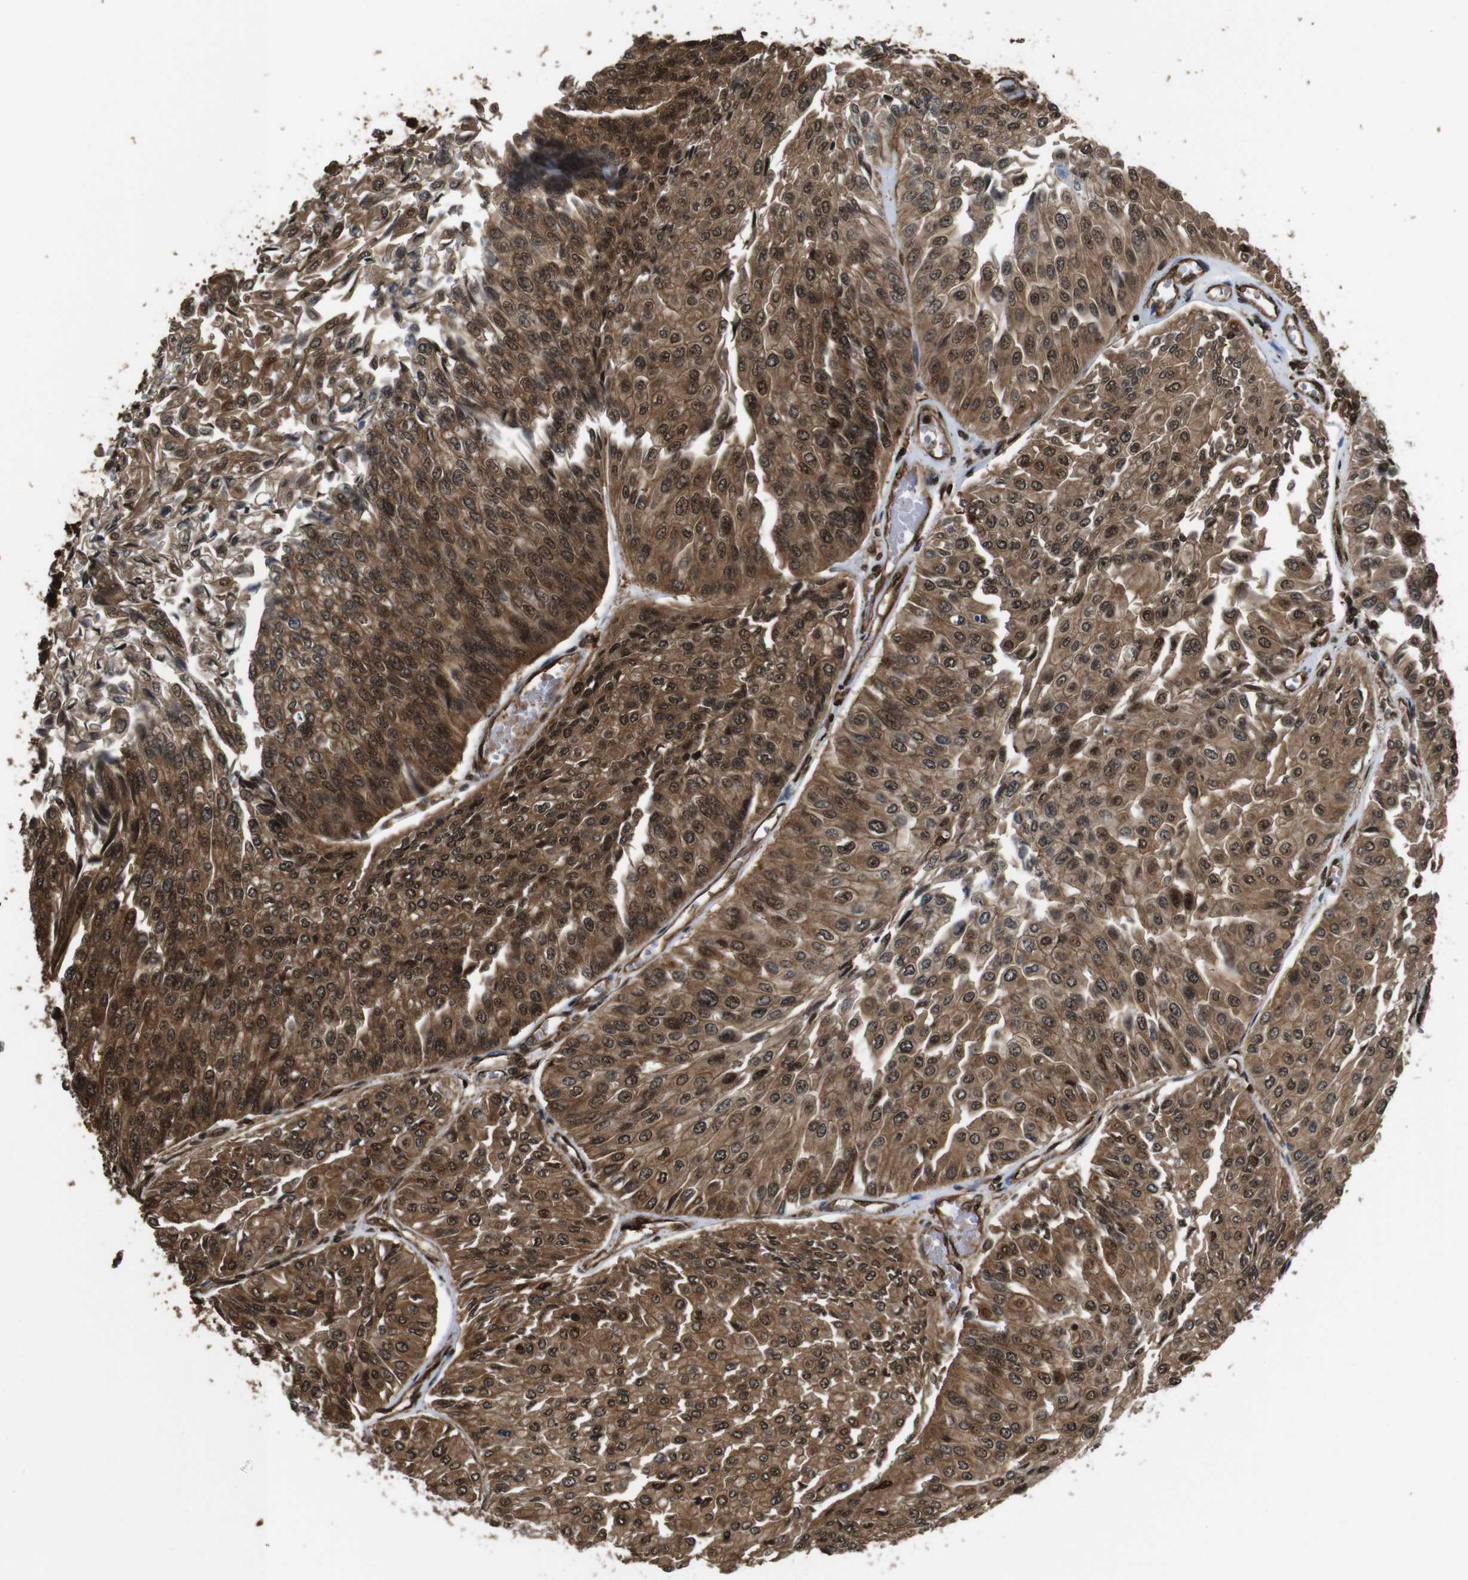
{"staining": {"intensity": "strong", "quantity": ">75%", "location": "cytoplasmic/membranous,nuclear"}, "tissue": "urothelial cancer", "cell_type": "Tumor cells", "image_type": "cancer", "snomed": [{"axis": "morphology", "description": "Urothelial carcinoma, Low grade"}, {"axis": "topography", "description": "Urinary bladder"}], "caption": "A histopathology image of human low-grade urothelial carcinoma stained for a protein displays strong cytoplasmic/membranous and nuclear brown staining in tumor cells.", "gene": "VCP", "patient": {"sex": "male", "age": 67}}